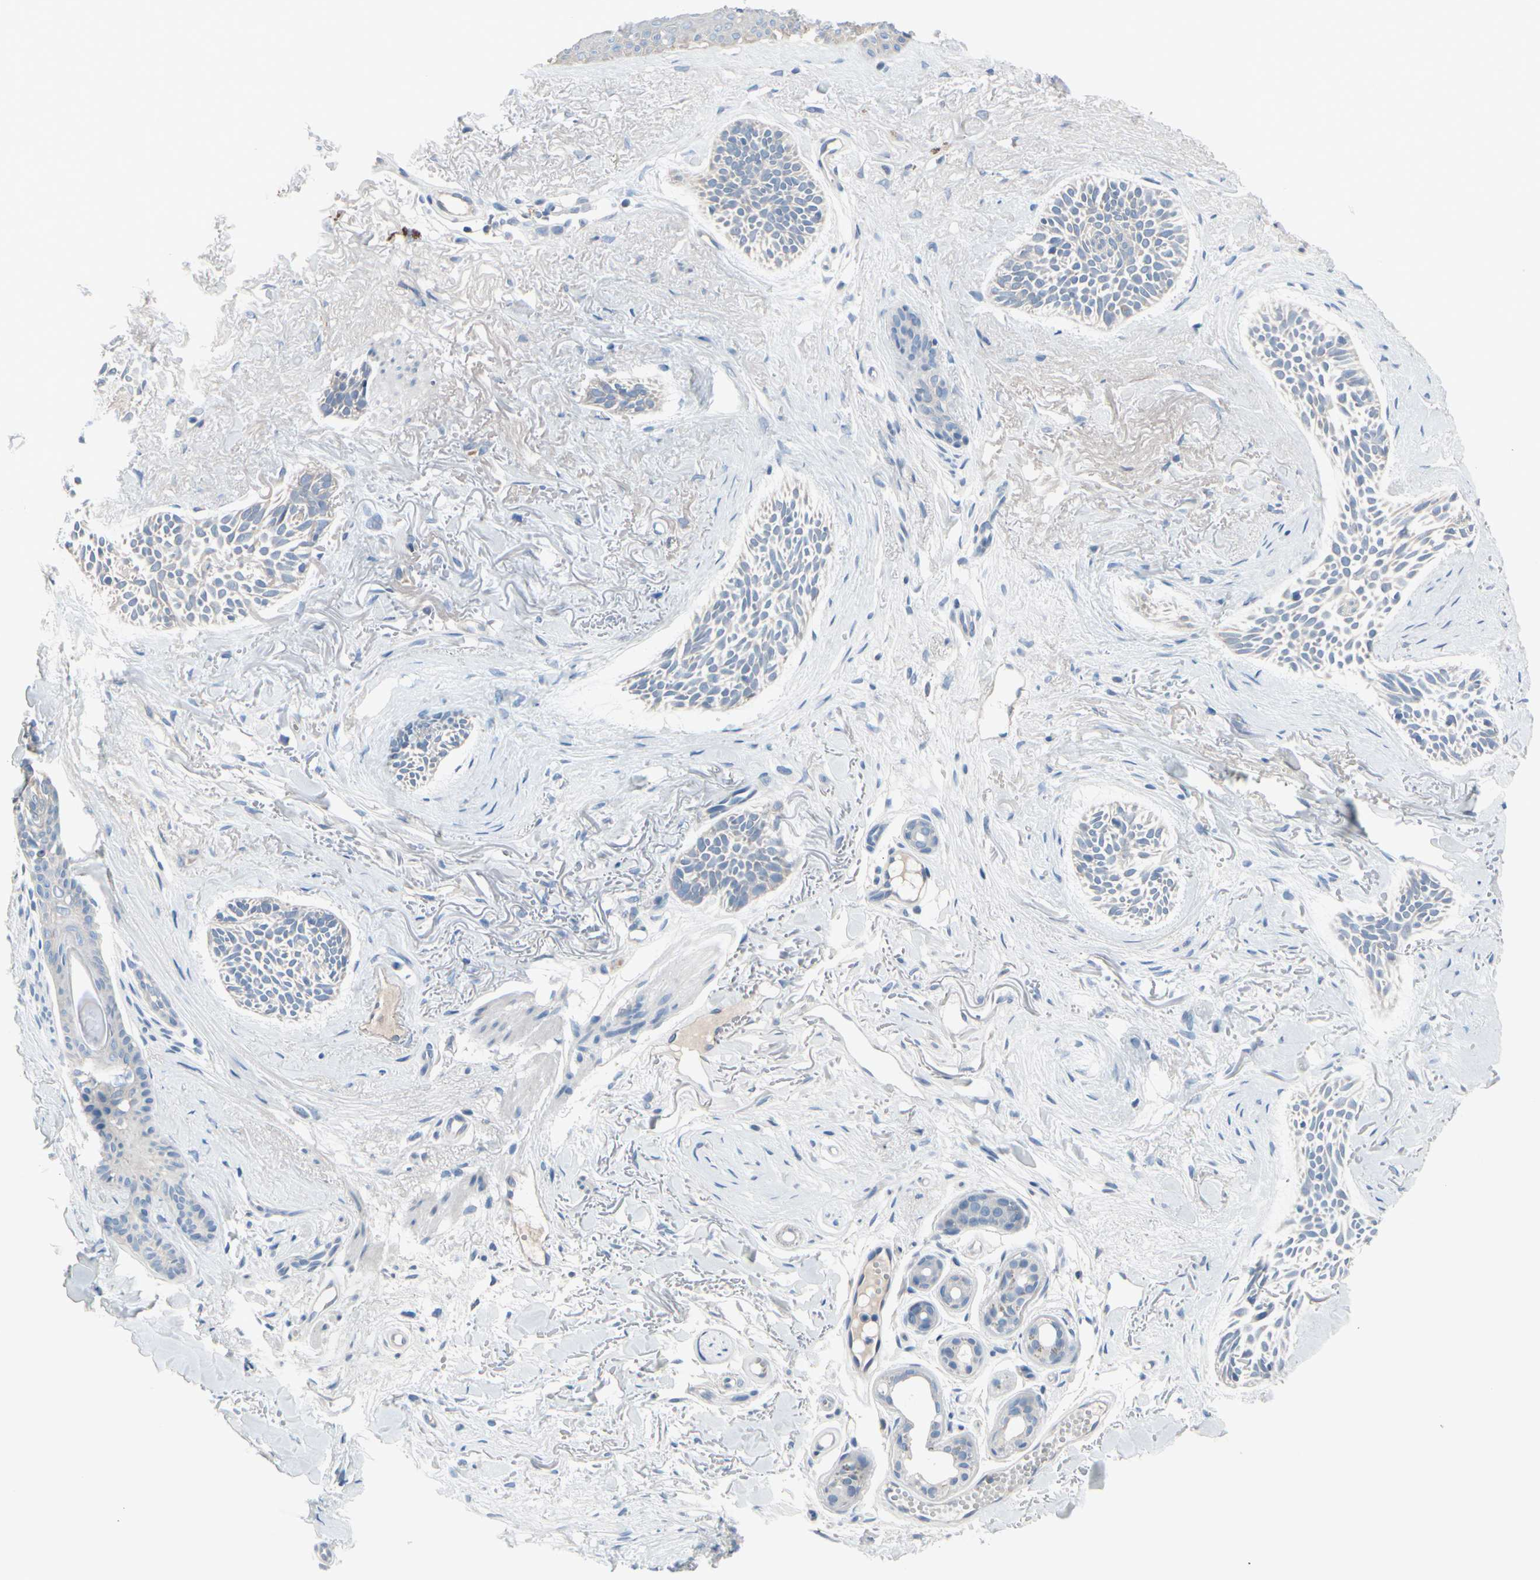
{"staining": {"intensity": "negative", "quantity": "none", "location": "none"}, "tissue": "skin cancer", "cell_type": "Tumor cells", "image_type": "cancer", "snomed": [{"axis": "morphology", "description": "Normal tissue, NOS"}, {"axis": "morphology", "description": "Basal cell carcinoma"}, {"axis": "topography", "description": "Skin"}], "caption": "Tumor cells are negative for protein expression in human skin basal cell carcinoma.", "gene": "PGR", "patient": {"sex": "female", "age": 84}}